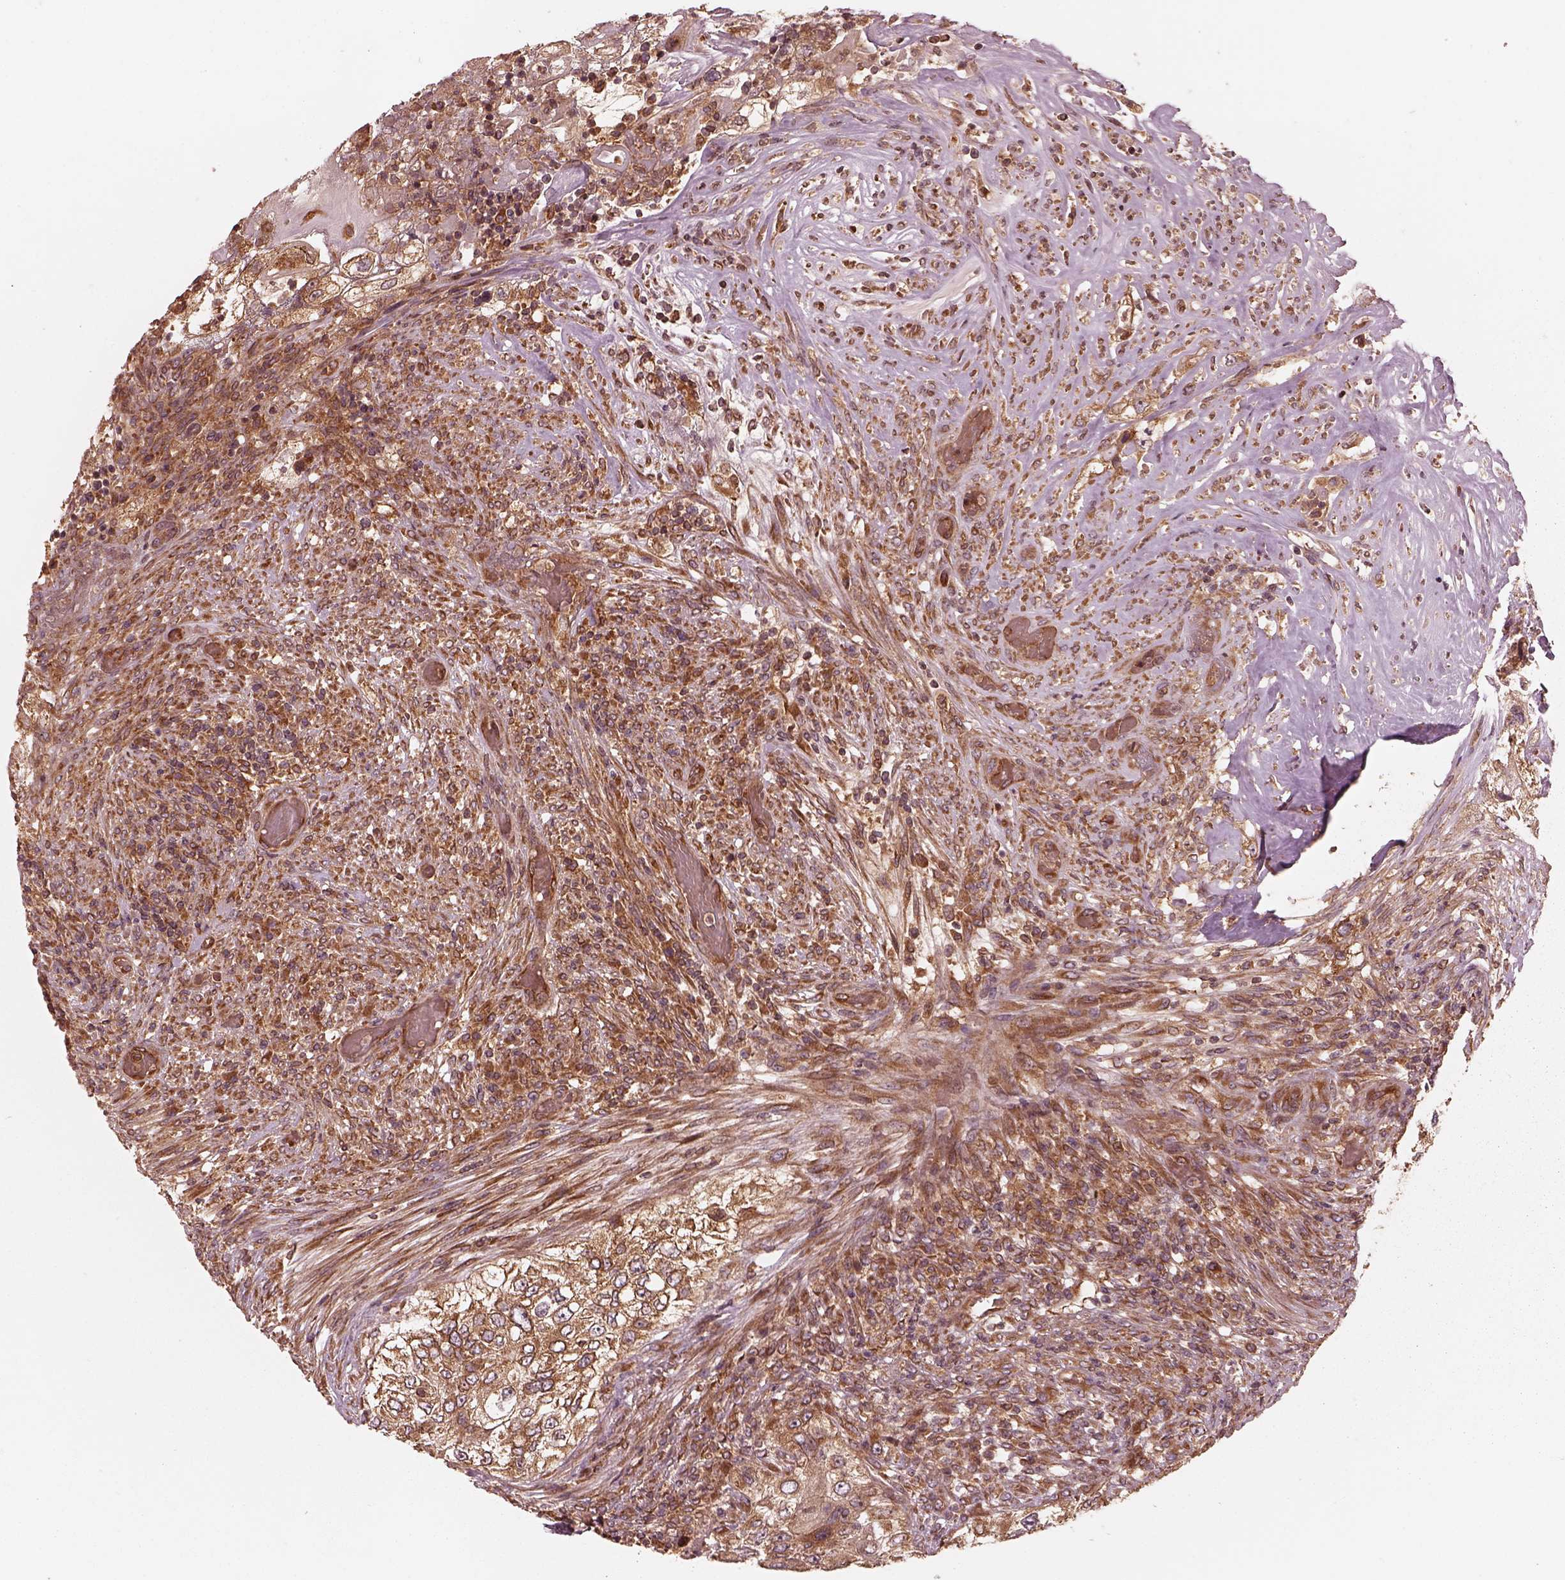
{"staining": {"intensity": "moderate", "quantity": ">75%", "location": "cytoplasmic/membranous"}, "tissue": "urothelial cancer", "cell_type": "Tumor cells", "image_type": "cancer", "snomed": [{"axis": "morphology", "description": "Urothelial carcinoma, High grade"}, {"axis": "topography", "description": "Urinary bladder"}], "caption": "This micrograph demonstrates immunohistochemistry (IHC) staining of human urothelial cancer, with medium moderate cytoplasmic/membranous staining in approximately >75% of tumor cells.", "gene": "PIK3R2", "patient": {"sex": "female", "age": 60}}